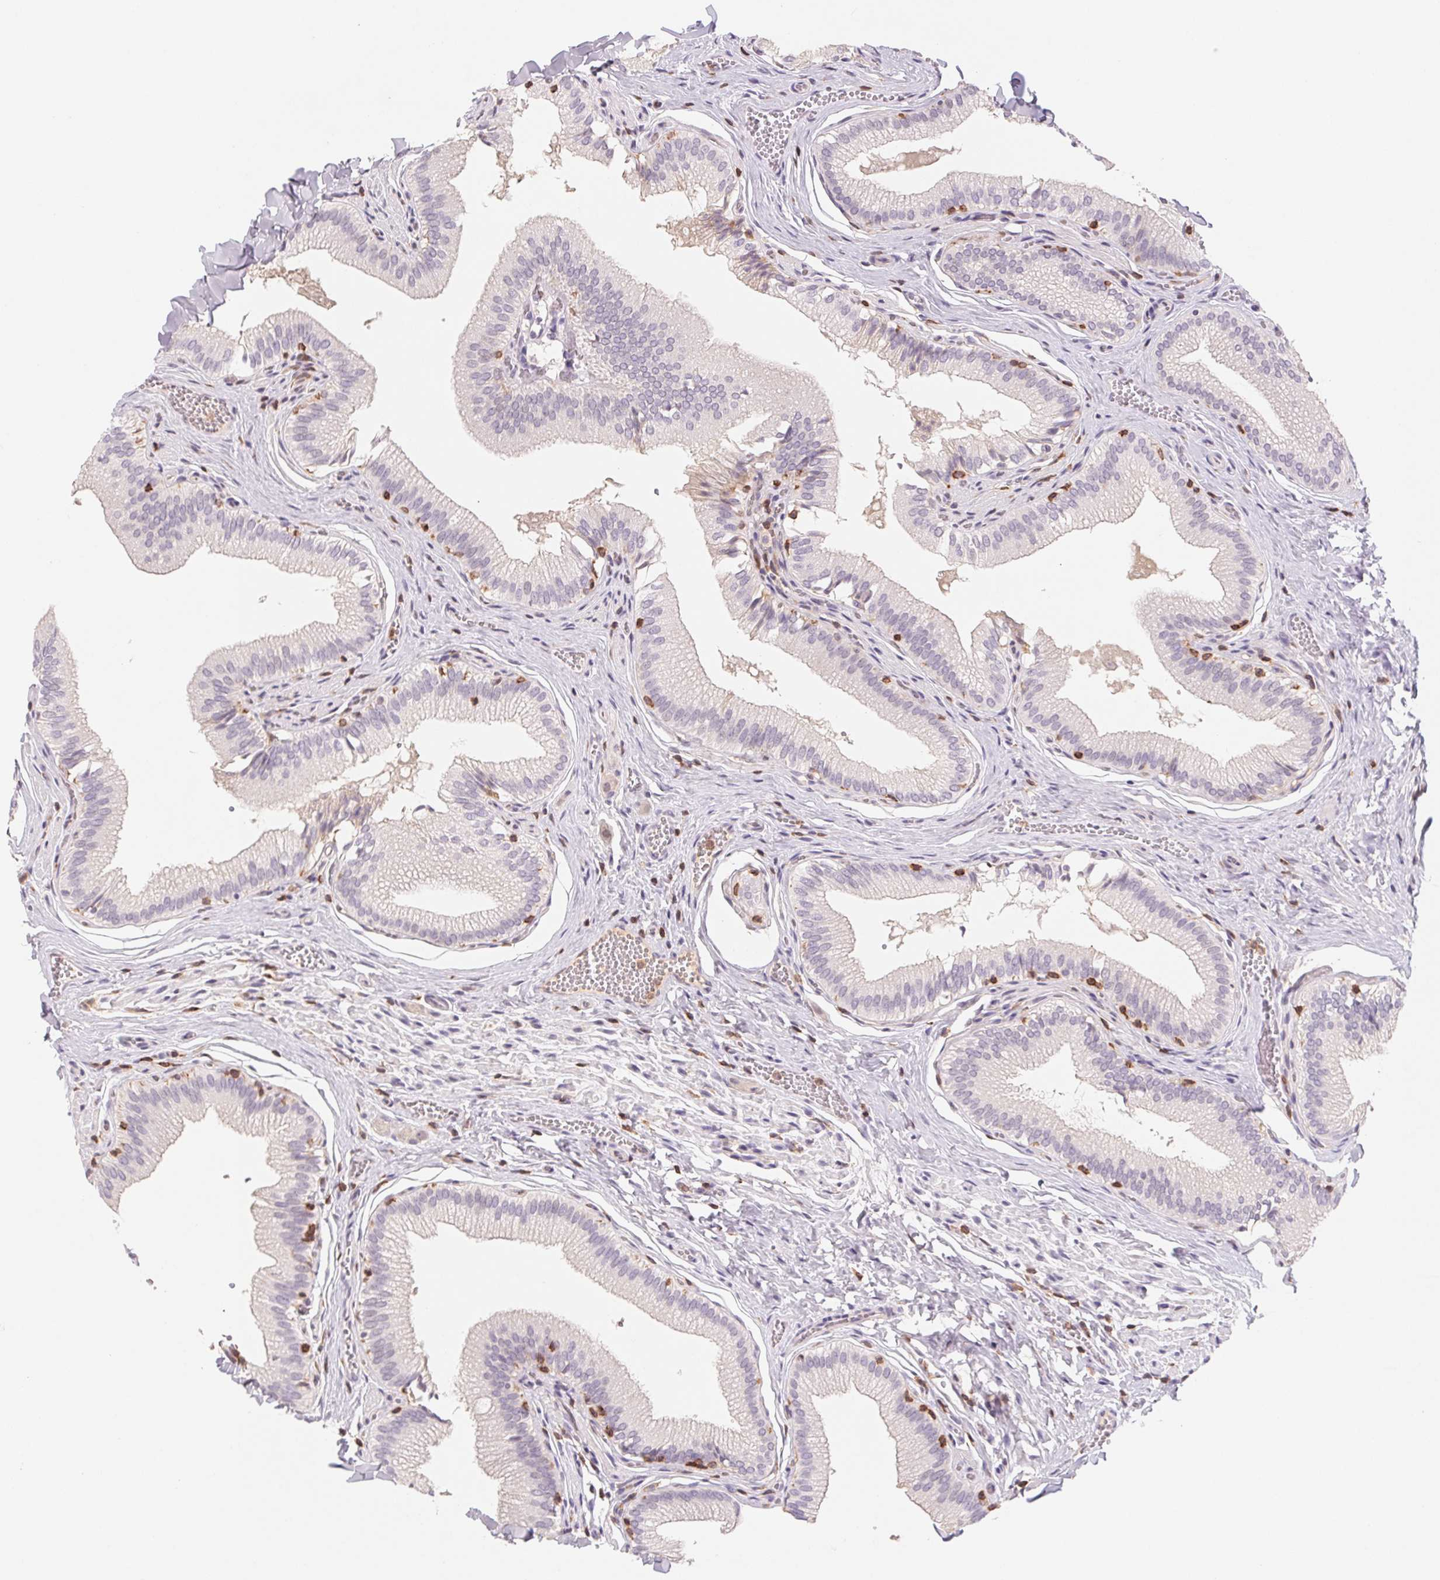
{"staining": {"intensity": "negative", "quantity": "none", "location": "none"}, "tissue": "gallbladder", "cell_type": "Glandular cells", "image_type": "normal", "snomed": [{"axis": "morphology", "description": "Normal tissue, NOS"}, {"axis": "topography", "description": "Gallbladder"}, {"axis": "topography", "description": "Peripheral nerve tissue"}], "caption": "Glandular cells show no significant staining in normal gallbladder. (IHC, brightfield microscopy, high magnification).", "gene": "KIF26A", "patient": {"sex": "male", "age": 17}}